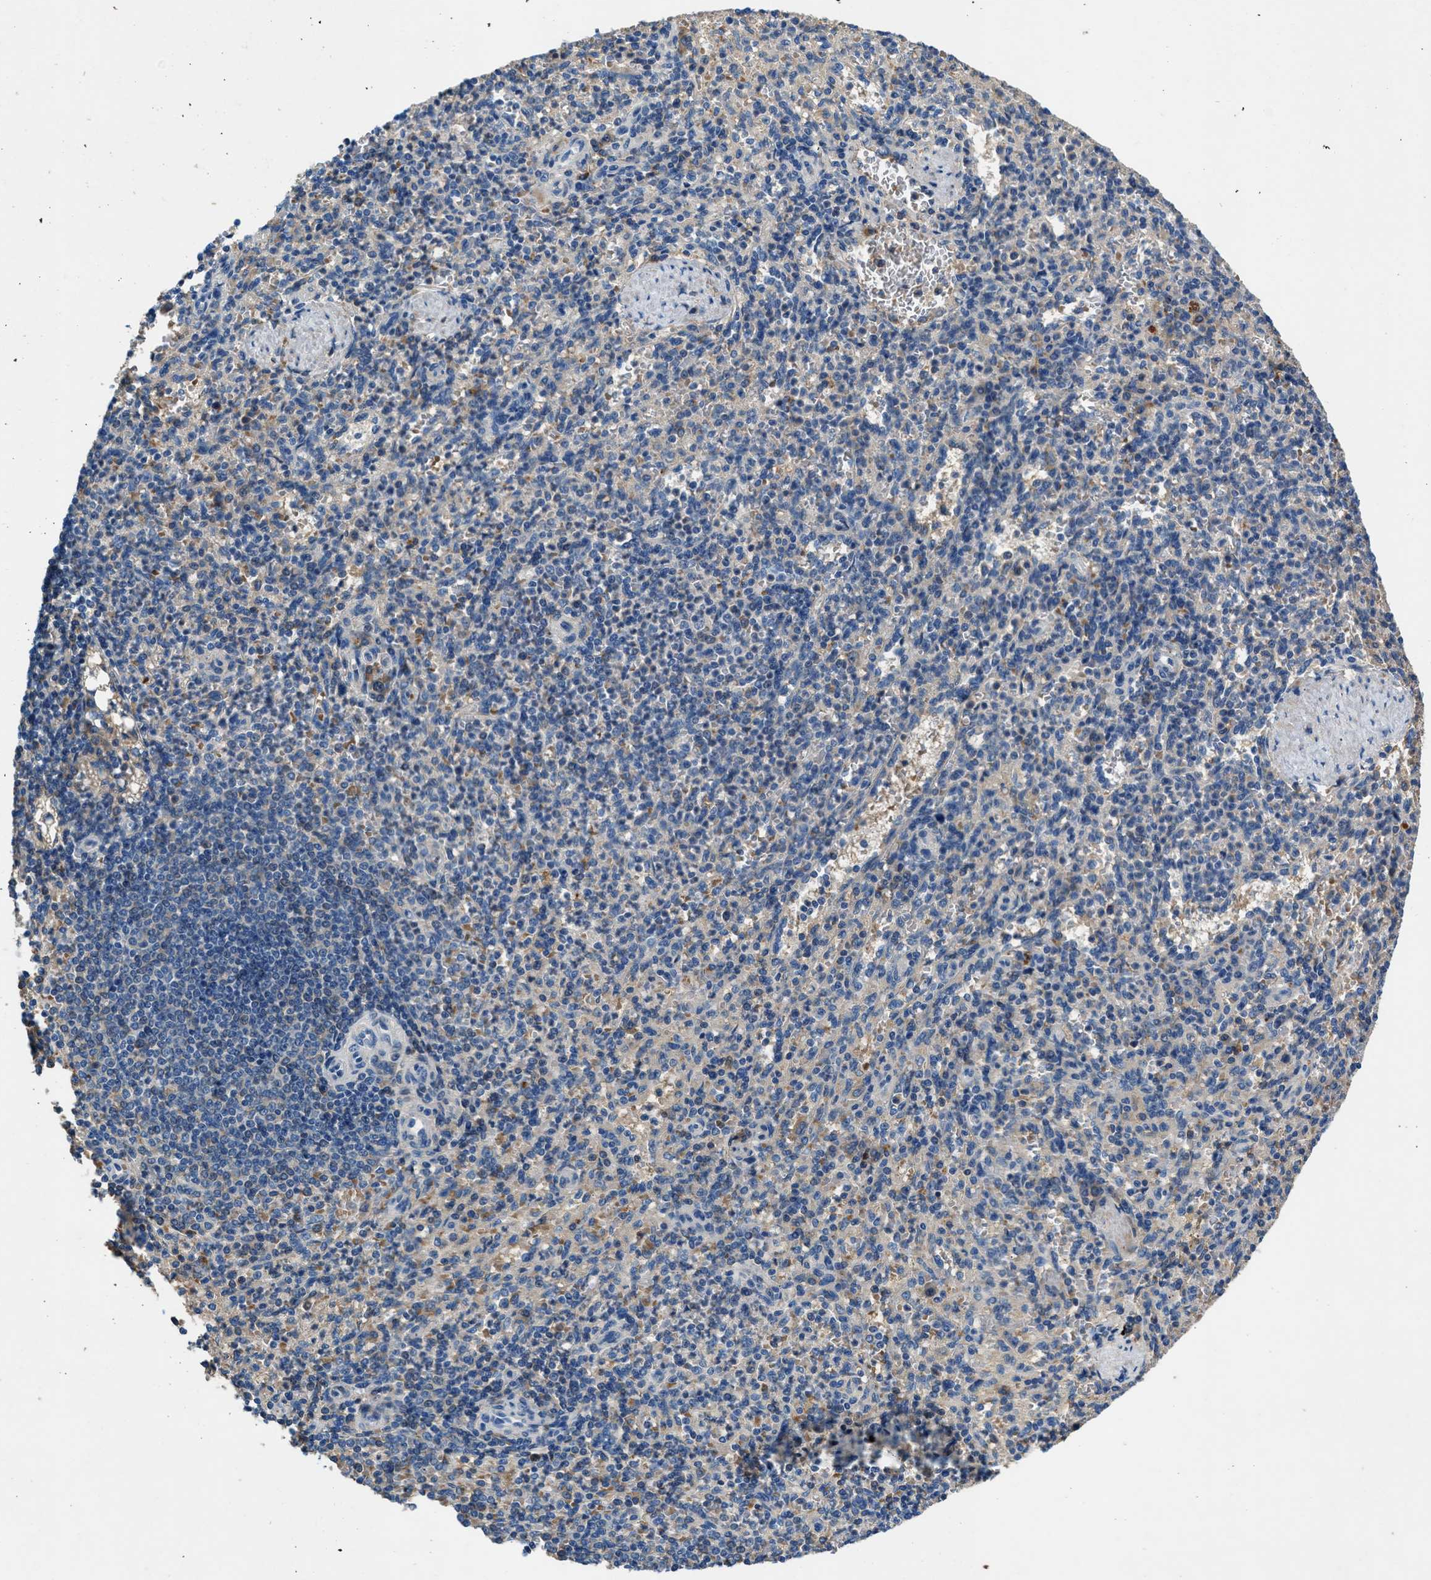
{"staining": {"intensity": "moderate", "quantity": "25%-75%", "location": "cytoplasmic/membranous"}, "tissue": "spleen", "cell_type": "Cells in red pulp", "image_type": "normal", "snomed": [{"axis": "morphology", "description": "Normal tissue, NOS"}, {"axis": "topography", "description": "Spleen"}], "caption": "Immunohistochemical staining of normal human spleen shows moderate cytoplasmic/membranous protein positivity in about 25%-75% of cells in red pulp. Nuclei are stained in blue.", "gene": "RWDD2B", "patient": {"sex": "female", "age": 74}}